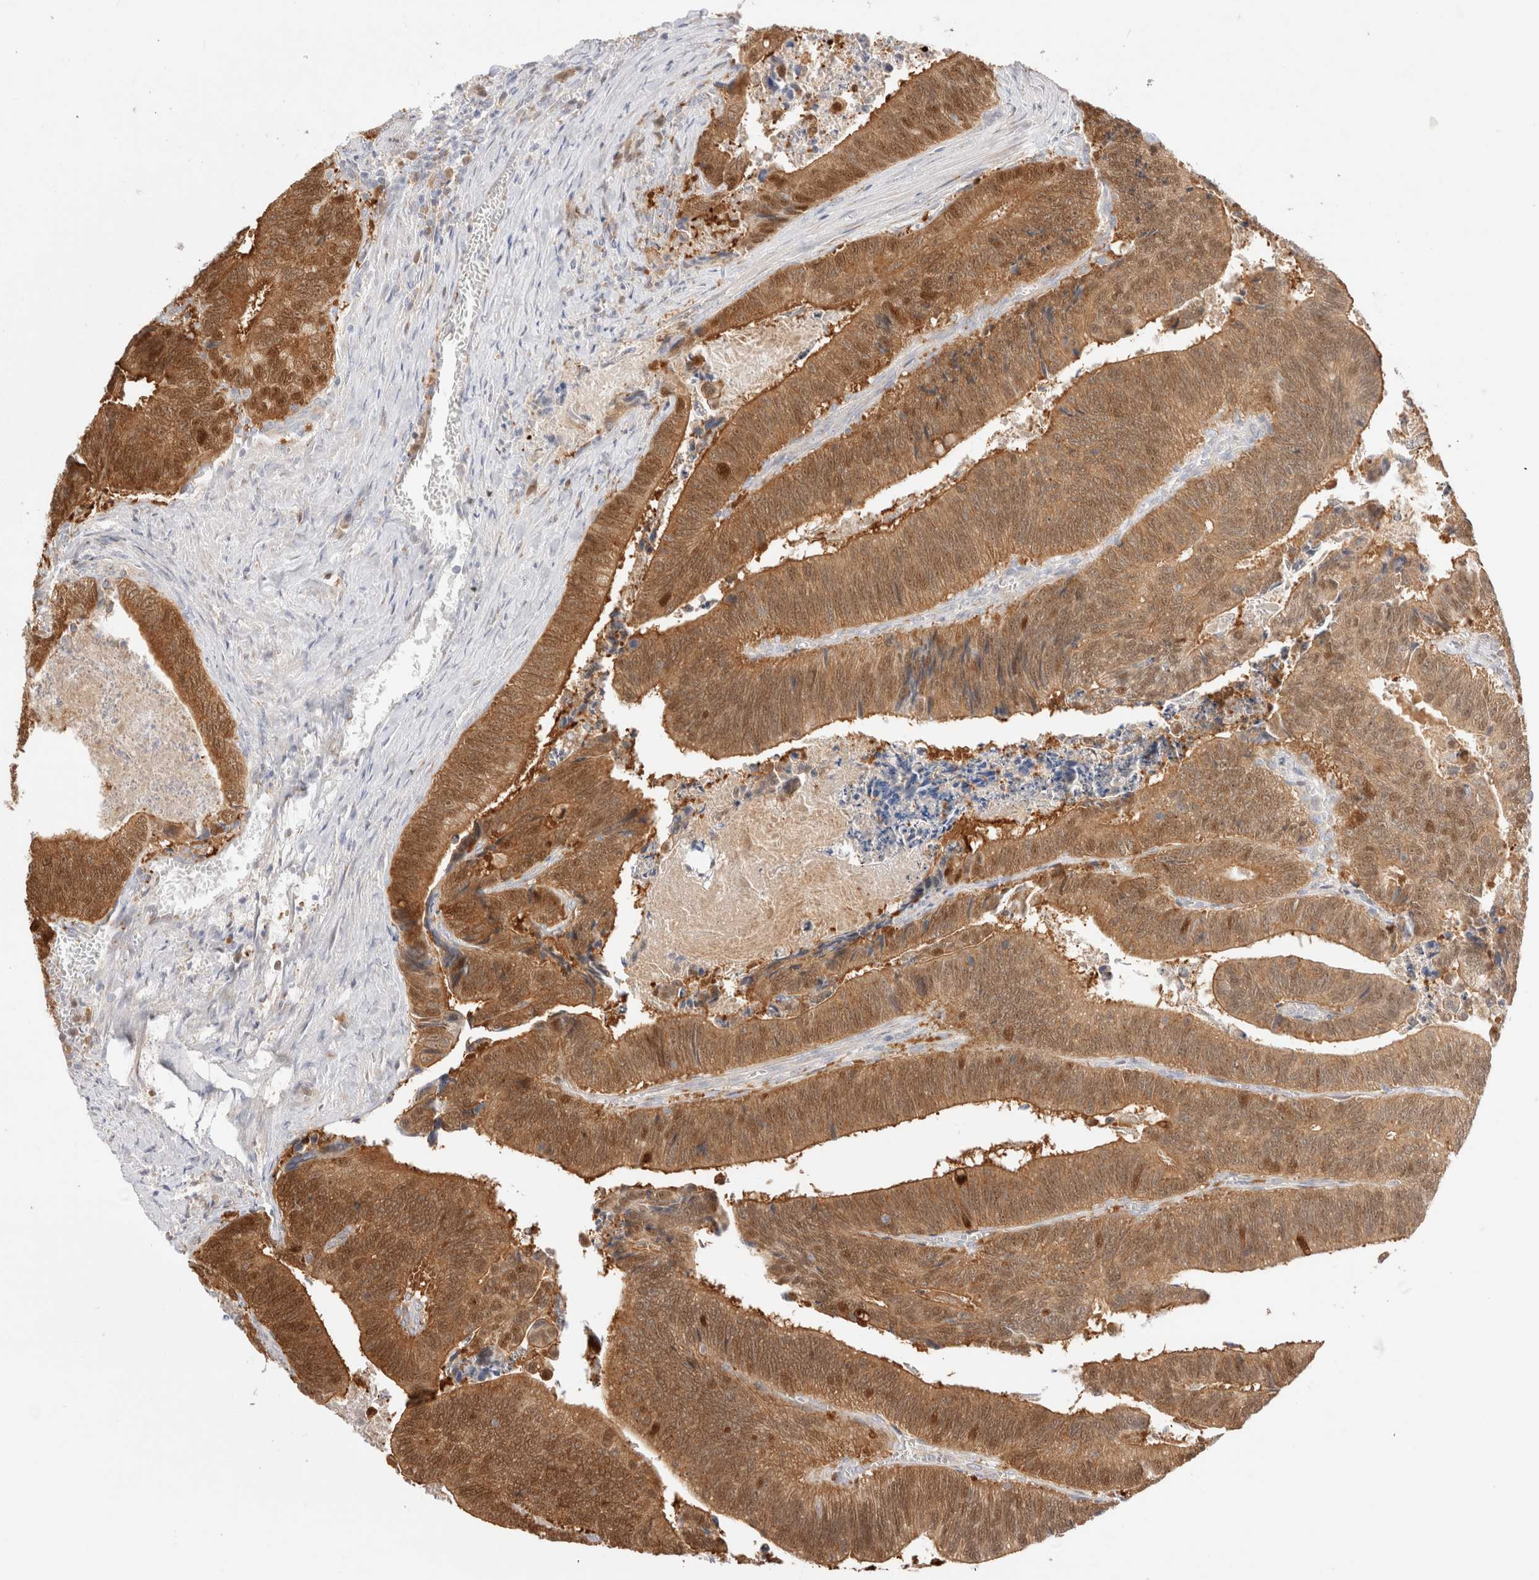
{"staining": {"intensity": "moderate", "quantity": ">75%", "location": "cytoplasmic/membranous,nuclear"}, "tissue": "colorectal cancer", "cell_type": "Tumor cells", "image_type": "cancer", "snomed": [{"axis": "morphology", "description": "Inflammation, NOS"}, {"axis": "morphology", "description": "Adenocarcinoma, NOS"}, {"axis": "topography", "description": "Colon"}], "caption": "Human colorectal cancer (adenocarcinoma) stained with a protein marker exhibits moderate staining in tumor cells.", "gene": "EFCAB13", "patient": {"sex": "male", "age": 72}}